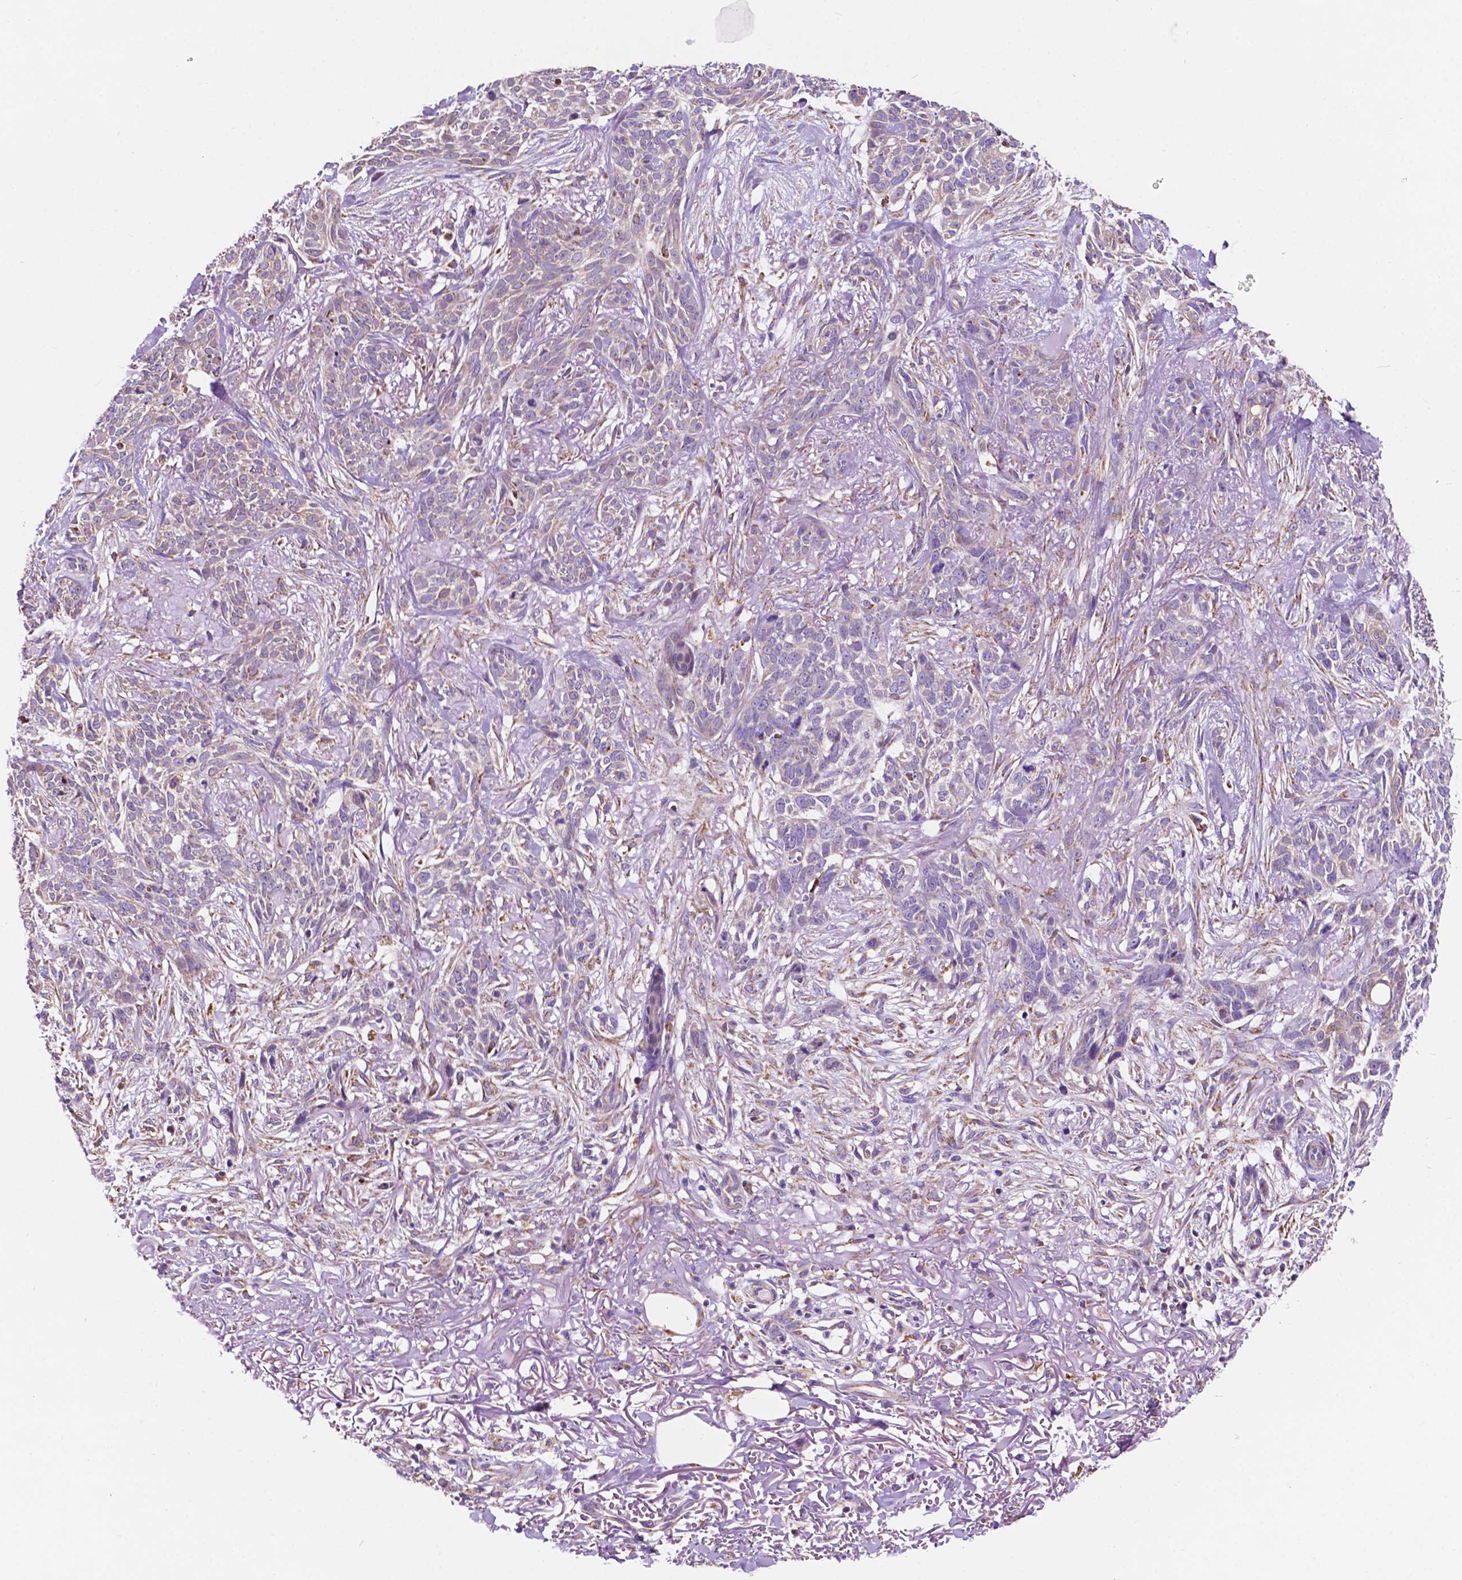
{"staining": {"intensity": "negative", "quantity": "none", "location": "none"}, "tissue": "skin cancer", "cell_type": "Tumor cells", "image_type": "cancer", "snomed": [{"axis": "morphology", "description": "Basal cell carcinoma"}, {"axis": "topography", "description": "Skin"}], "caption": "Immunohistochemistry of skin cancer (basal cell carcinoma) exhibits no staining in tumor cells. (DAB immunohistochemistry (IHC) visualized using brightfield microscopy, high magnification).", "gene": "TRPV5", "patient": {"sex": "male", "age": 74}}